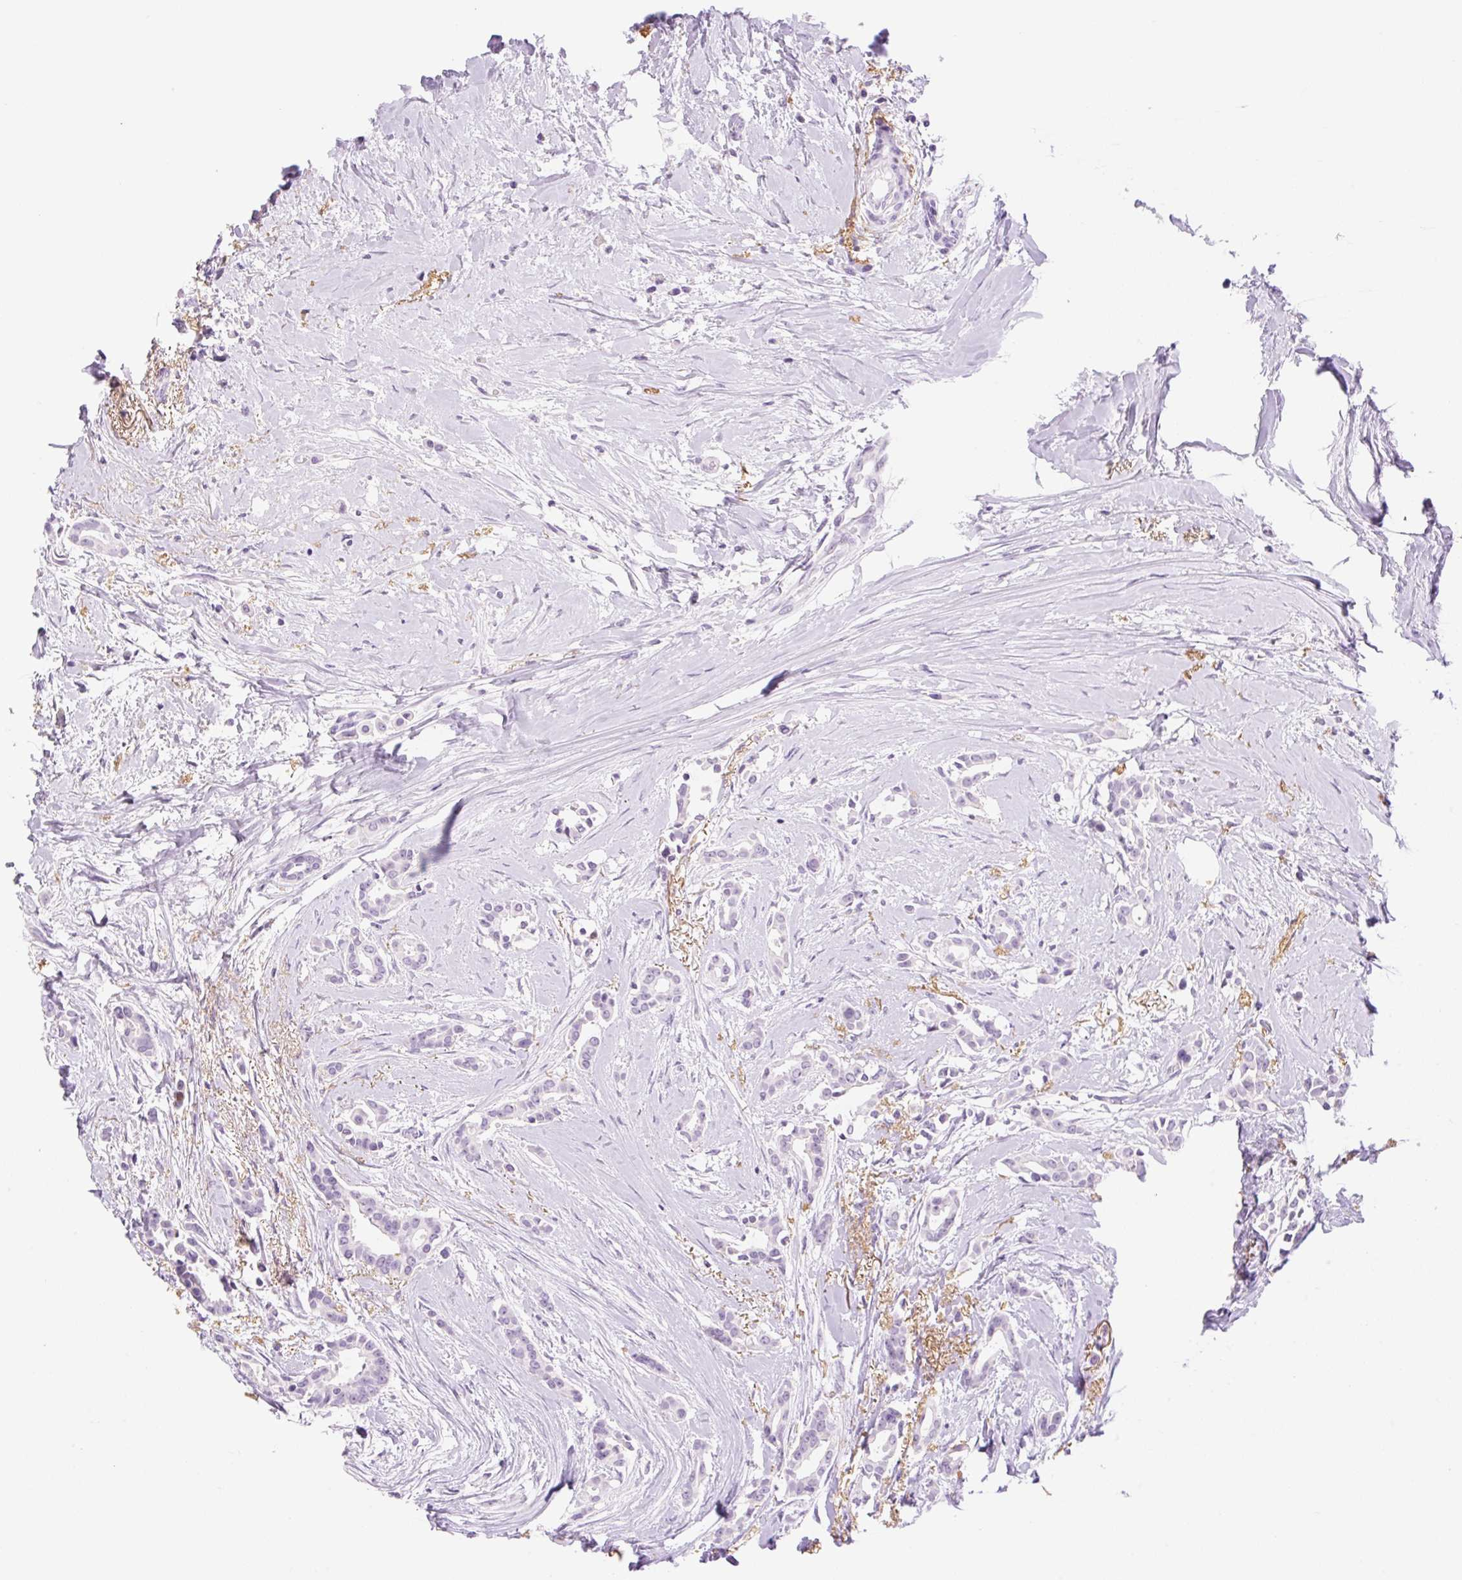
{"staining": {"intensity": "negative", "quantity": "none", "location": "none"}, "tissue": "breast cancer", "cell_type": "Tumor cells", "image_type": "cancer", "snomed": [{"axis": "morphology", "description": "Duct carcinoma"}, {"axis": "topography", "description": "Breast"}], "caption": "Immunohistochemistry (IHC) of breast invasive ductal carcinoma exhibits no staining in tumor cells.", "gene": "SP140L", "patient": {"sex": "female", "age": 64}}